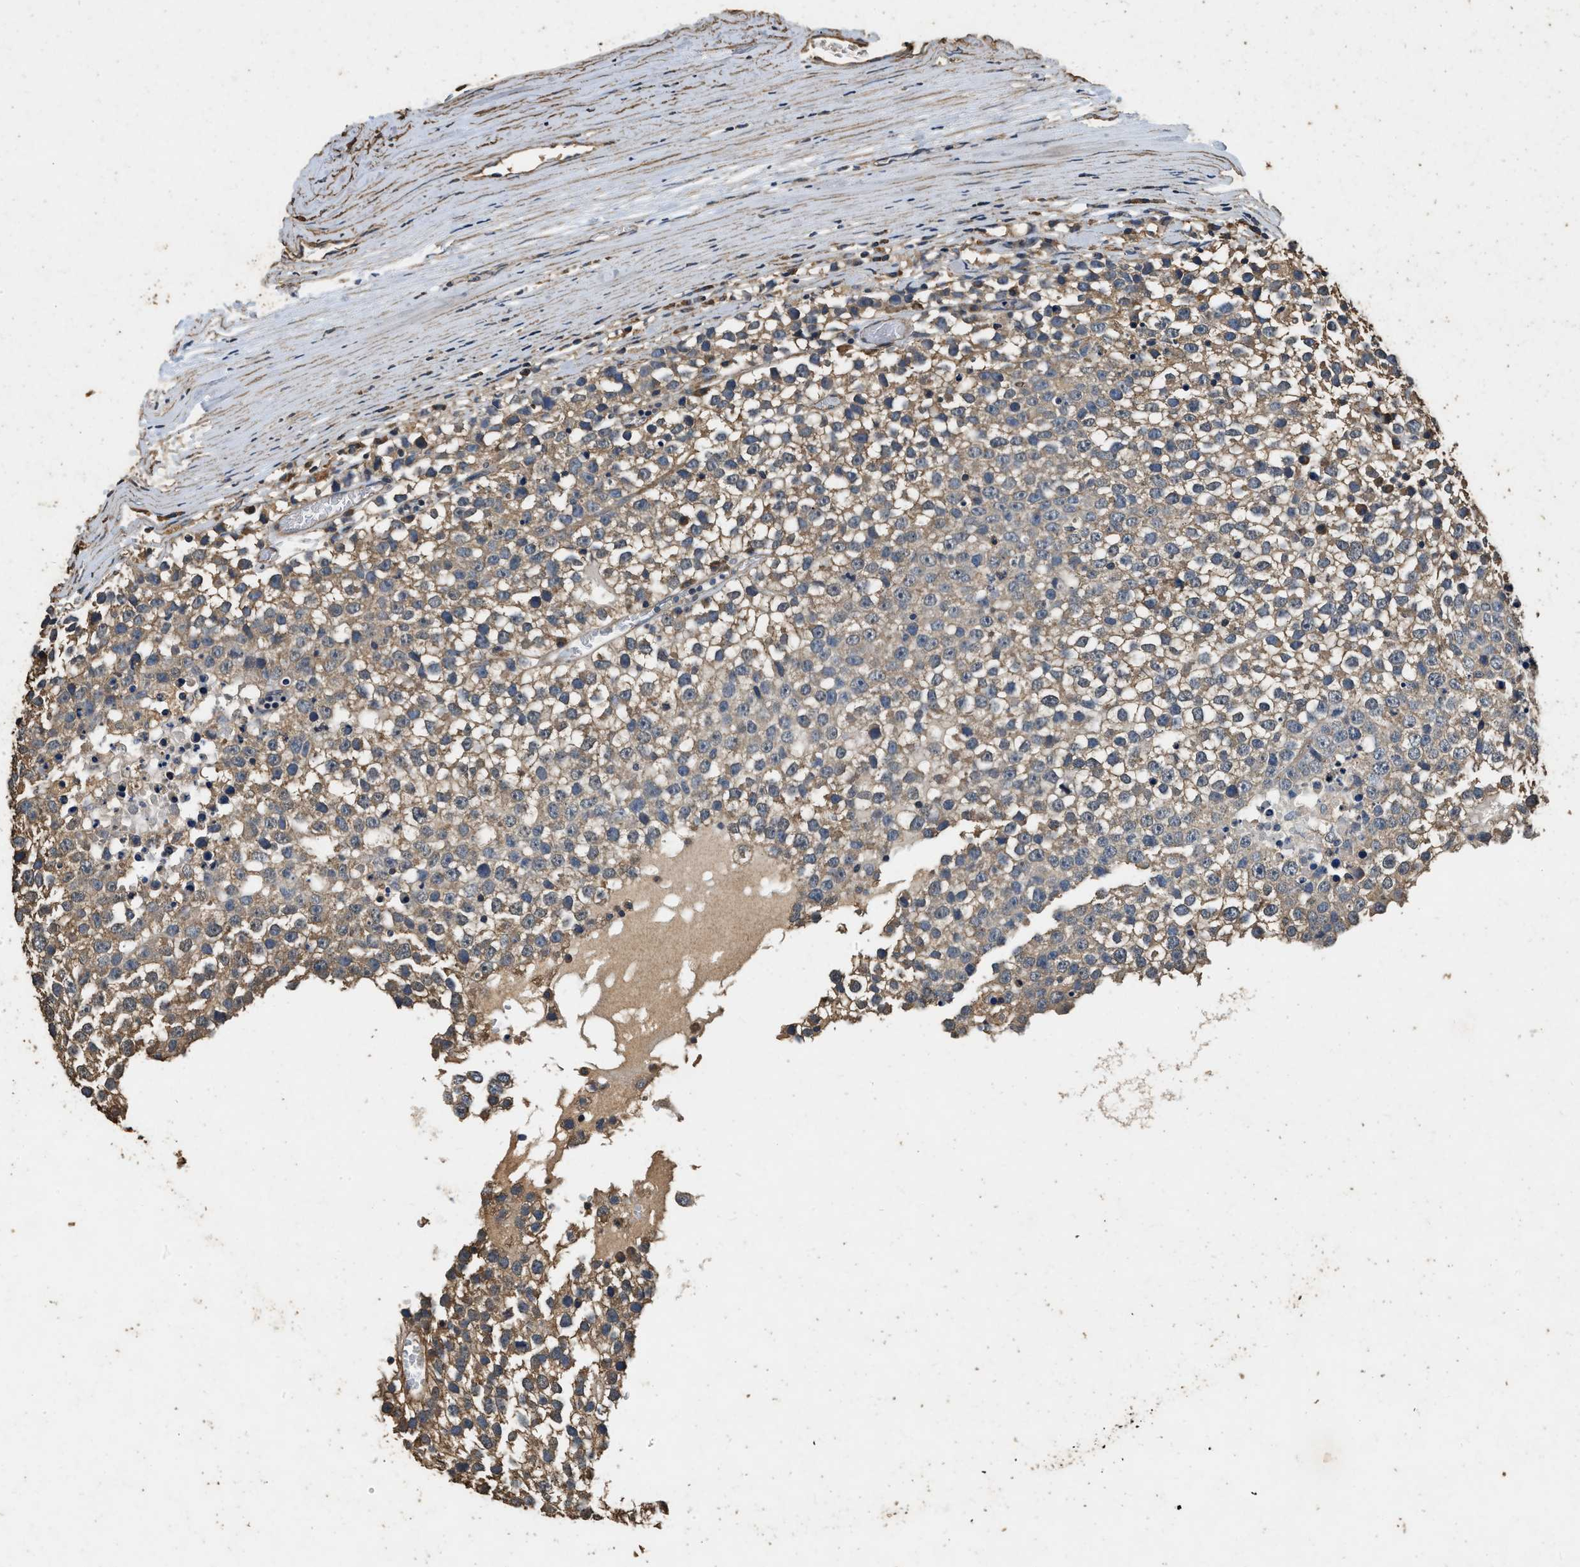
{"staining": {"intensity": "moderate", "quantity": ">75%", "location": "cytoplasmic/membranous"}, "tissue": "testis cancer", "cell_type": "Tumor cells", "image_type": "cancer", "snomed": [{"axis": "morphology", "description": "Seminoma, NOS"}, {"axis": "topography", "description": "Testis"}], "caption": "DAB (3,3'-diaminobenzidine) immunohistochemical staining of testis cancer demonstrates moderate cytoplasmic/membranous protein staining in approximately >75% of tumor cells.", "gene": "MIB1", "patient": {"sex": "male", "age": 65}}